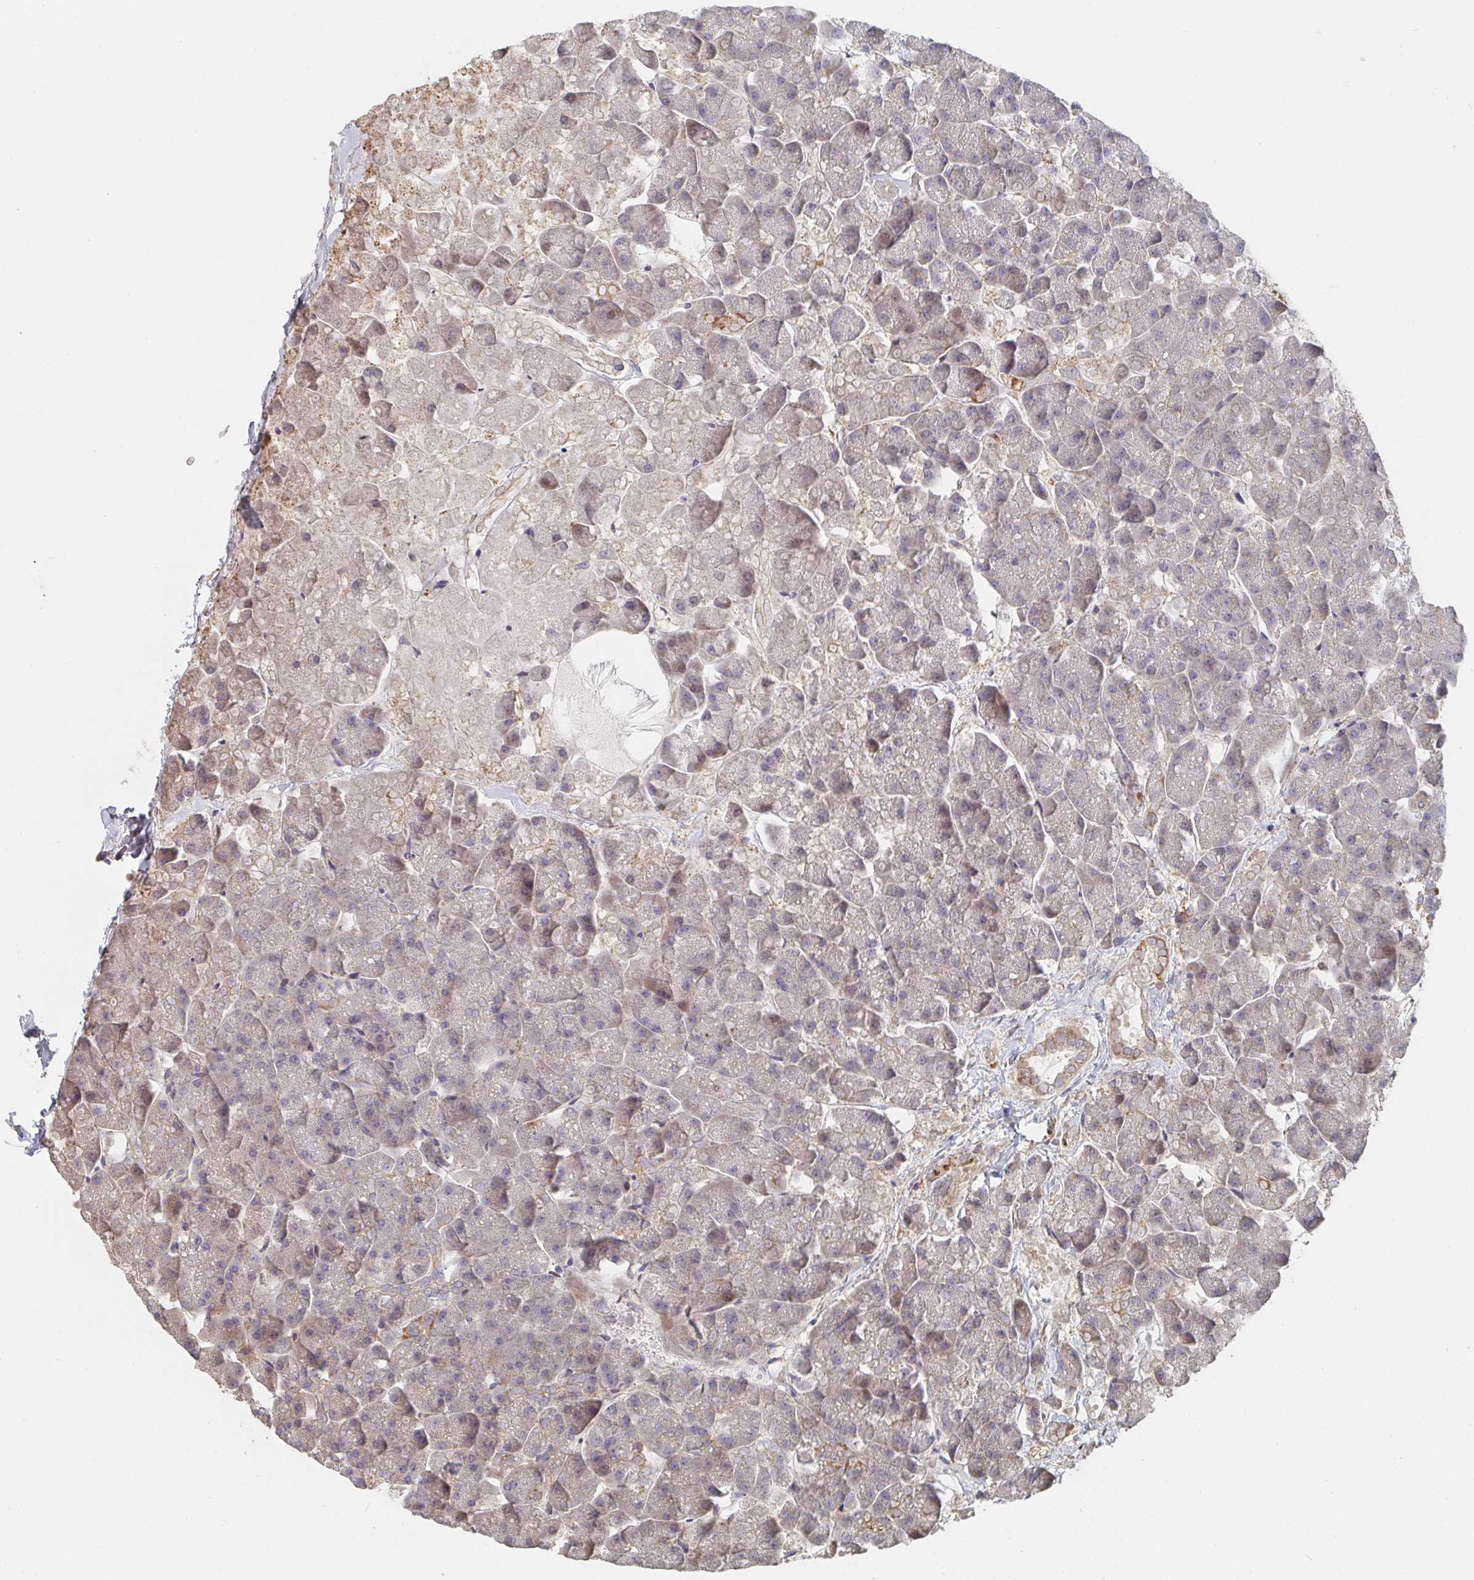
{"staining": {"intensity": "moderate", "quantity": "25%-75%", "location": "cytoplasmic/membranous"}, "tissue": "pancreas", "cell_type": "Exocrine glandular cells", "image_type": "normal", "snomed": [{"axis": "morphology", "description": "Normal tissue, NOS"}, {"axis": "topography", "description": "Pancreas"}, {"axis": "topography", "description": "Peripheral nerve tissue"}], "caption": "Immunohistochemical staining of unremarkable pancreas exhibits medium levels of moderate cytoplasmic/membranous positivity in approximately 25%-75% of exocrine glandular cells.", "gene": "PTEN", "patient": {"sex": "male", "age": 54}}